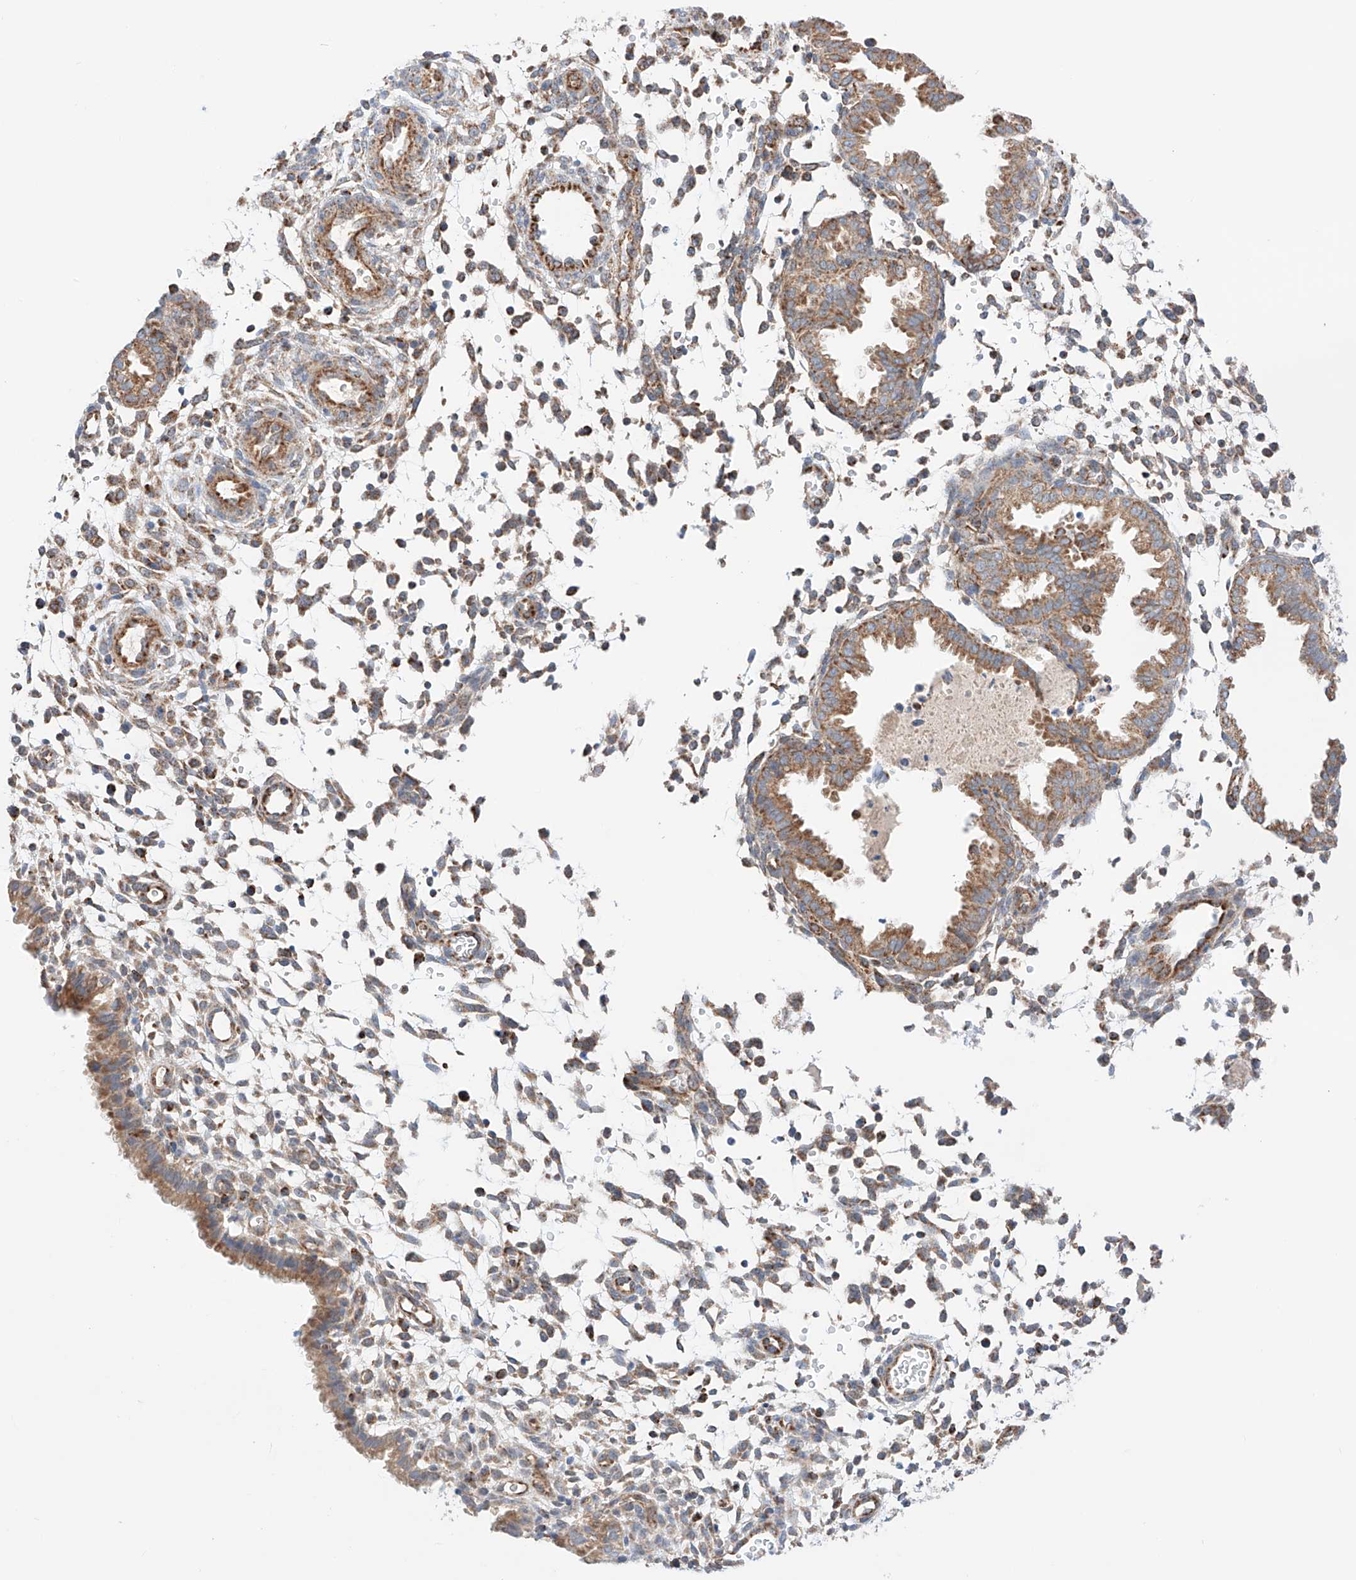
{"staining": {"intensity": "moderate", "quantity": "25%-75%", "location": "cytoplasmic/membranous"}, "tissue": "endometrium", "cell_type": "Cells in endometrial stroma", "image_type": "normal", "snomed": [{"axis": "morphology", "description": "Normal tissue, NOS"}, {"axis": "topography", "description": "Endometrium"}], "caption": "This image displays IHC staining of benign endometrium, with medium moderate cytoplasmic/membranous positivity in approximately 25%-75% of cells in endometrial stroma.", "gene": "KTI12", "patient": {"sex": "female", "age": 33}}